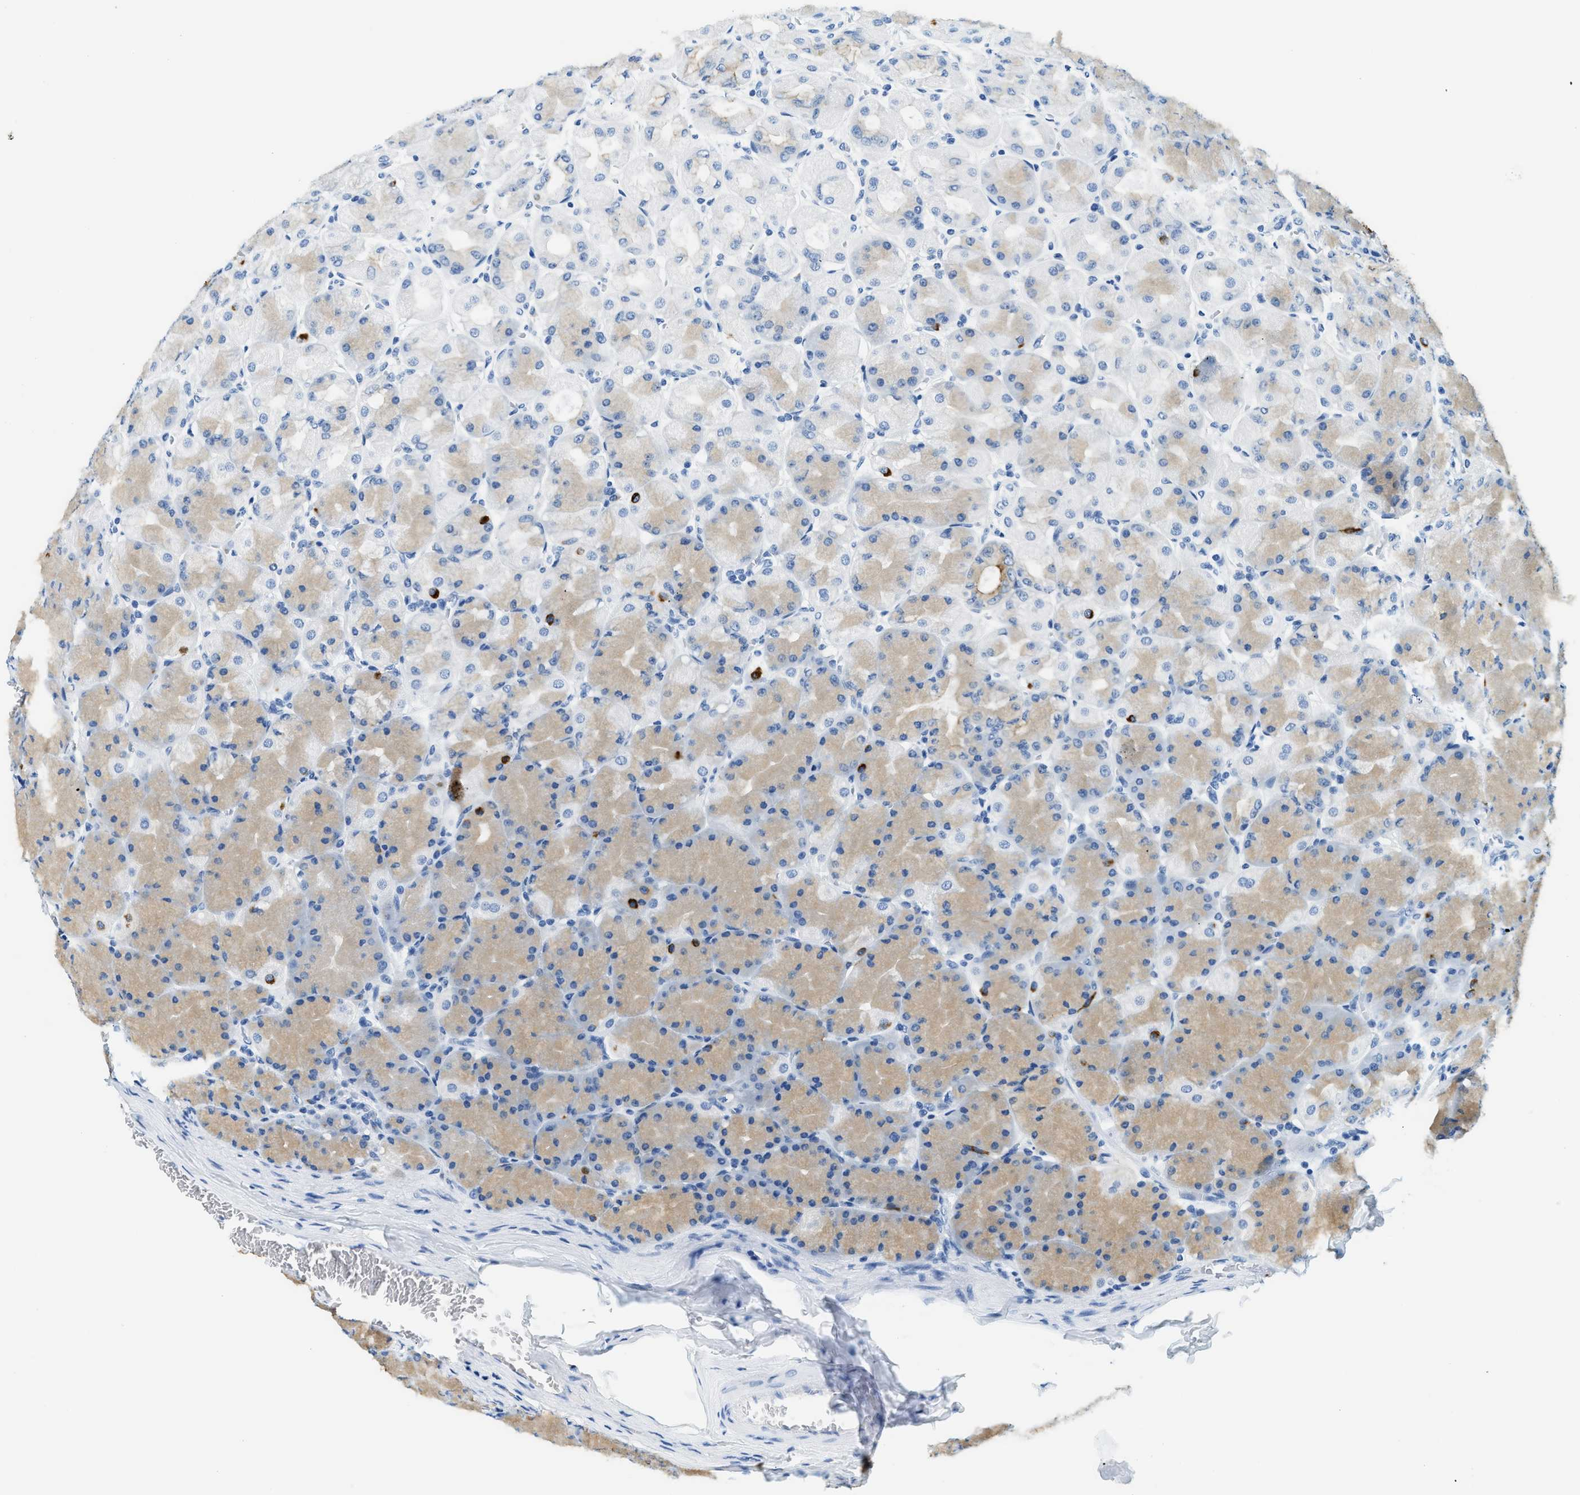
{"staining": {"intensity": "moderate", "quantity": "25%-75%", "location": "cytoplasmic/membranous"}, "tissue": "stomach", "cell_type": "Glandular cells", "image_type": "normal", "snomed": [{"axis": "morphology", "description": "Normal tissue, NOS"}, {"axis": "topography", "description": "Stomach, upper"}], "caption": "Immunohistochemical staining of unremarkable stomach shows medium levels of moderate cytoplasmic/membranous positivity in about 25%-75% of glandular cells.", "gene": "STXBP2", "patient": {"sex": "female", "age": 56}}